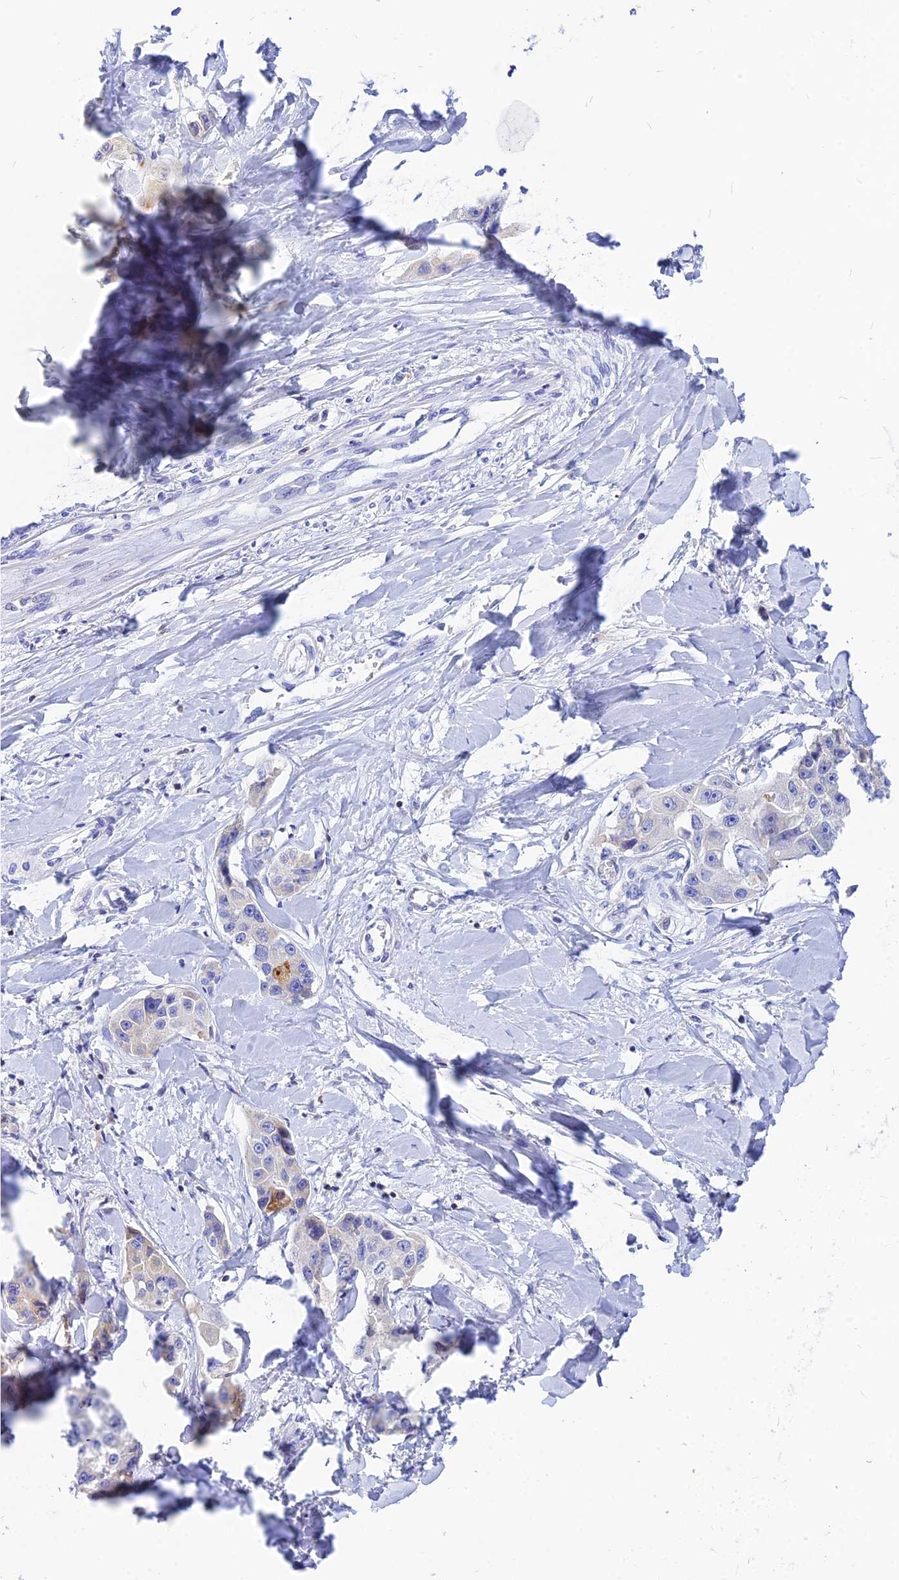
{"staining": {"intensity": "negative", "quantity": "none", "location": "none"}, "tissue": "liver cancer", "cell_type": "Tumor cells", "image_type": "cancer", "snomed": [{"axis": "morphology", "description": "Cholangiocarcinoma"}, {"axis": "topography", "description": "Liver"}], "caption": "The immunohistochemistry (IHC) photomicrograph has no significant positivity in tumor cells of cholangiocarcinoma (liver) tissue. (Immunohistochemistry (ihc), brightfield microscopy, high magnification).", "gene": "CNOT6", "patient": {"sex": "male", "age": 59}}